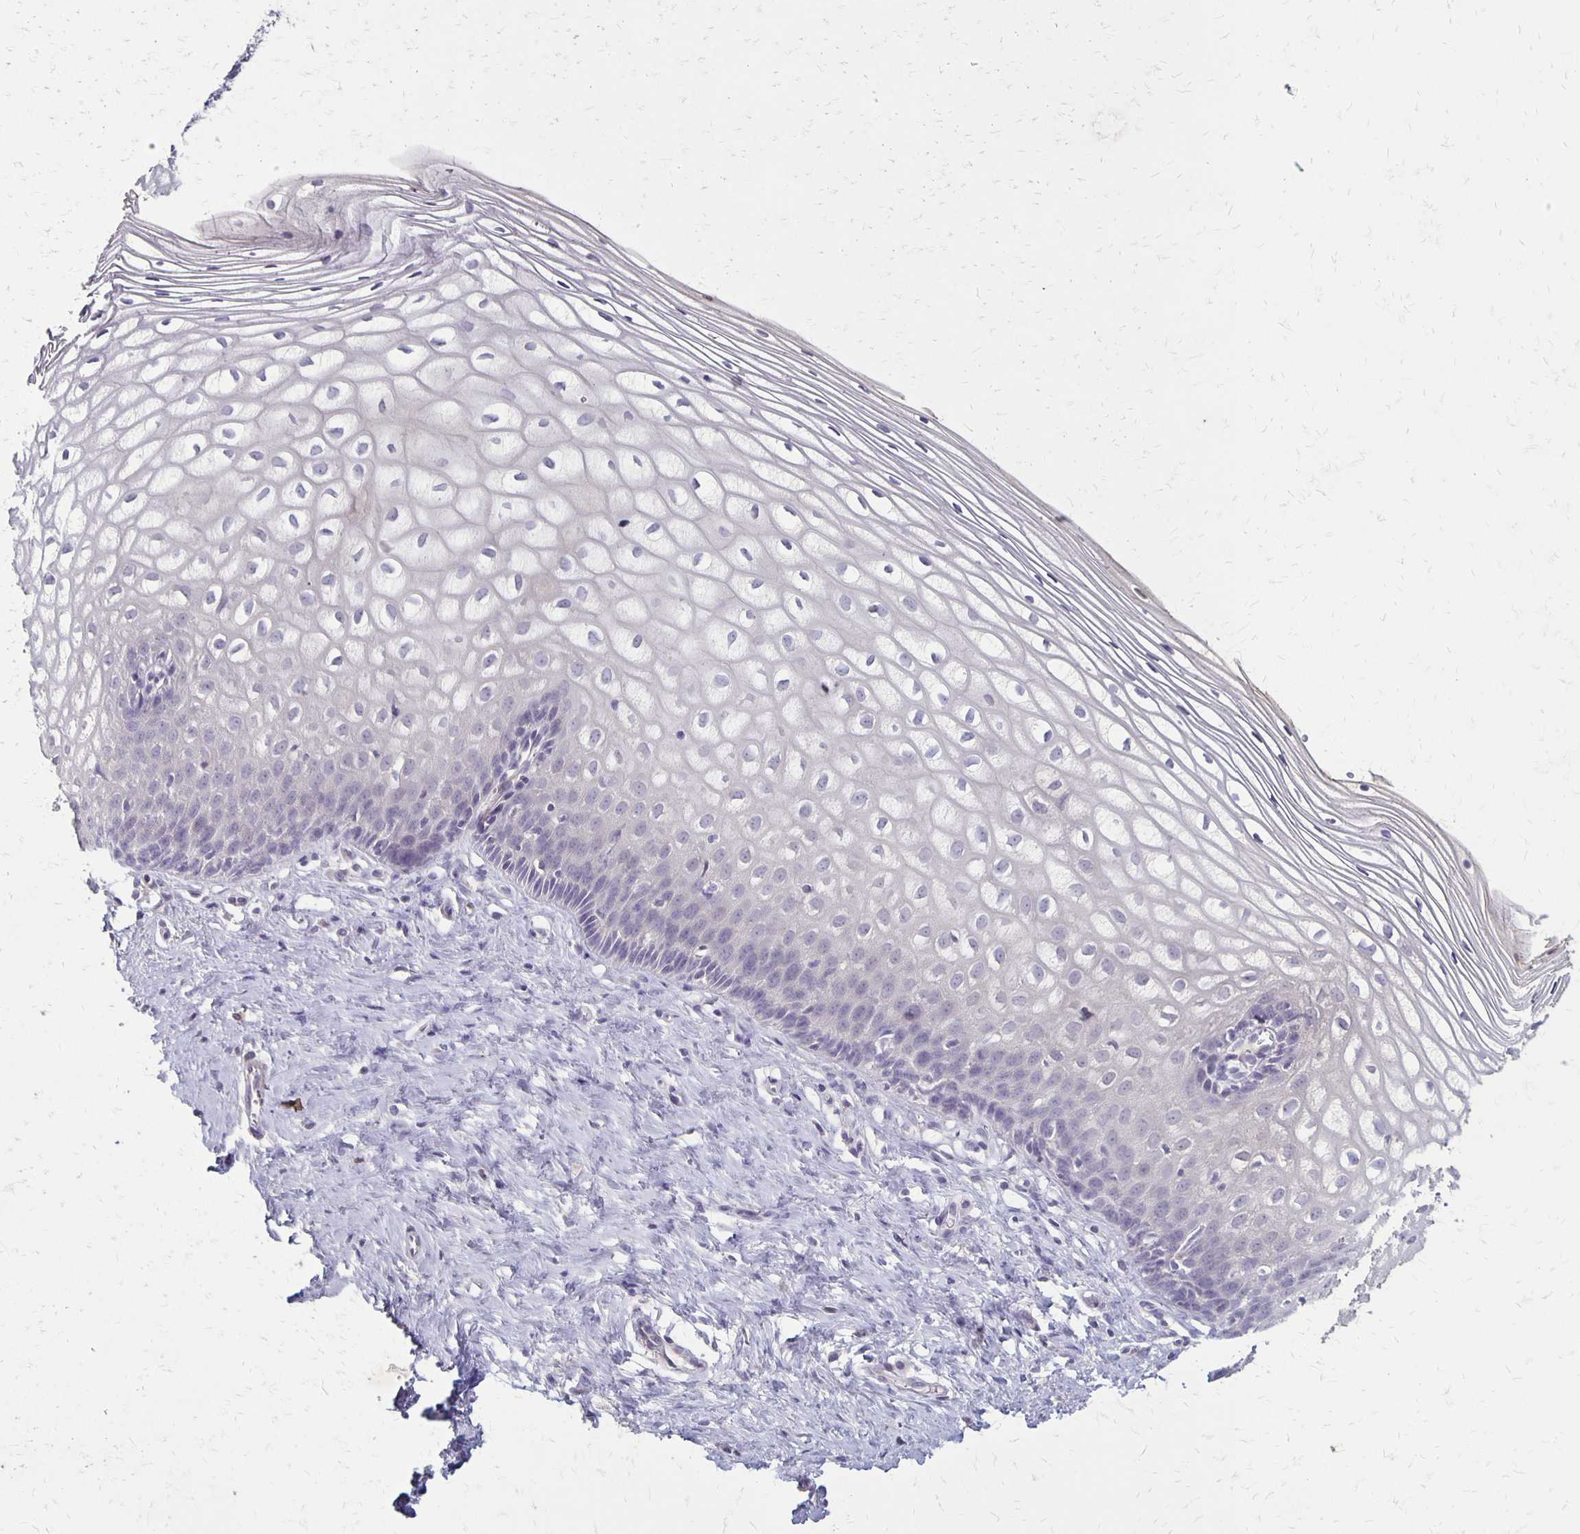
{"staining": {"intensity": "negative", "quantity": "none", "location": "none"}, "tissue": "cervix", "cell_type": "Glandular cells", "image_type": "normal", "snomed": [{"axis": "morphology", "description": "Normal tissue, NOS"}, {"axis": "topography", "description": "Cervix"}], "caption": "Cervix stained for a protein using immunohistochemistry (IHC) demonstrates no staining glandular cells.", "gene": "SEPTIN5", "patient": {"sex": "female", "age": 36}}